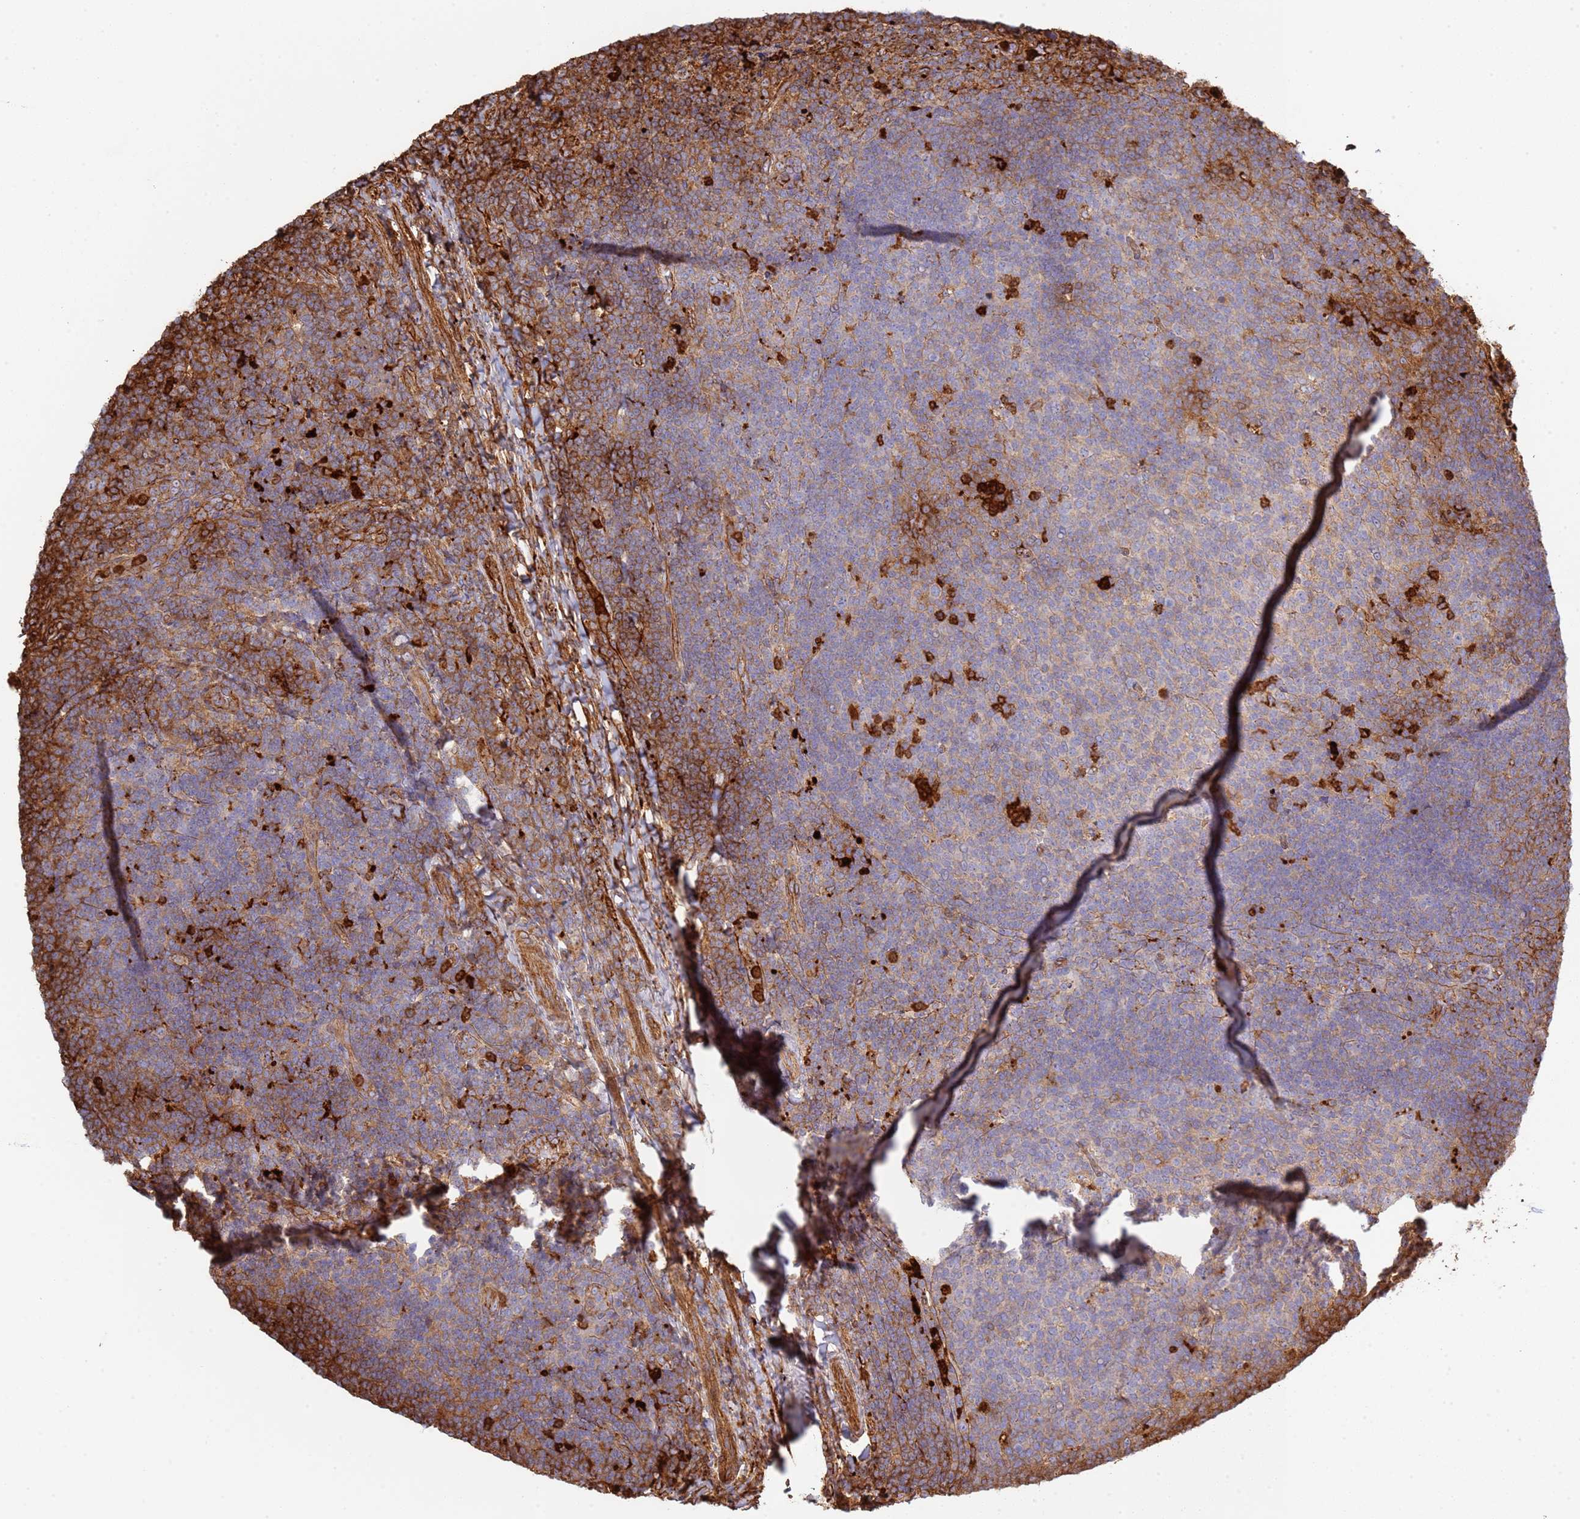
{"staining": {"intensity": "moderate", "quantity": "25%-75%", "location": "cytoplasmic/membranous"}, "tissue": "tonsil", "cell_type": "Germinal center cells", "image_type": "normal", "snomed": [{"axis": "morphology", "description": "Normal tissue, NOS"}, {"axis": "topography", "description": "Tonsil"}], "caption": "This image reveals immunohistochemistry staining of normal human tonsil, with medium moderate cytoplasmic/membranous expression in approximately 25%-75% of germinal center cells.", "gene": "NDUFAF4", "patient": {"sex": "female", "age": 10}}